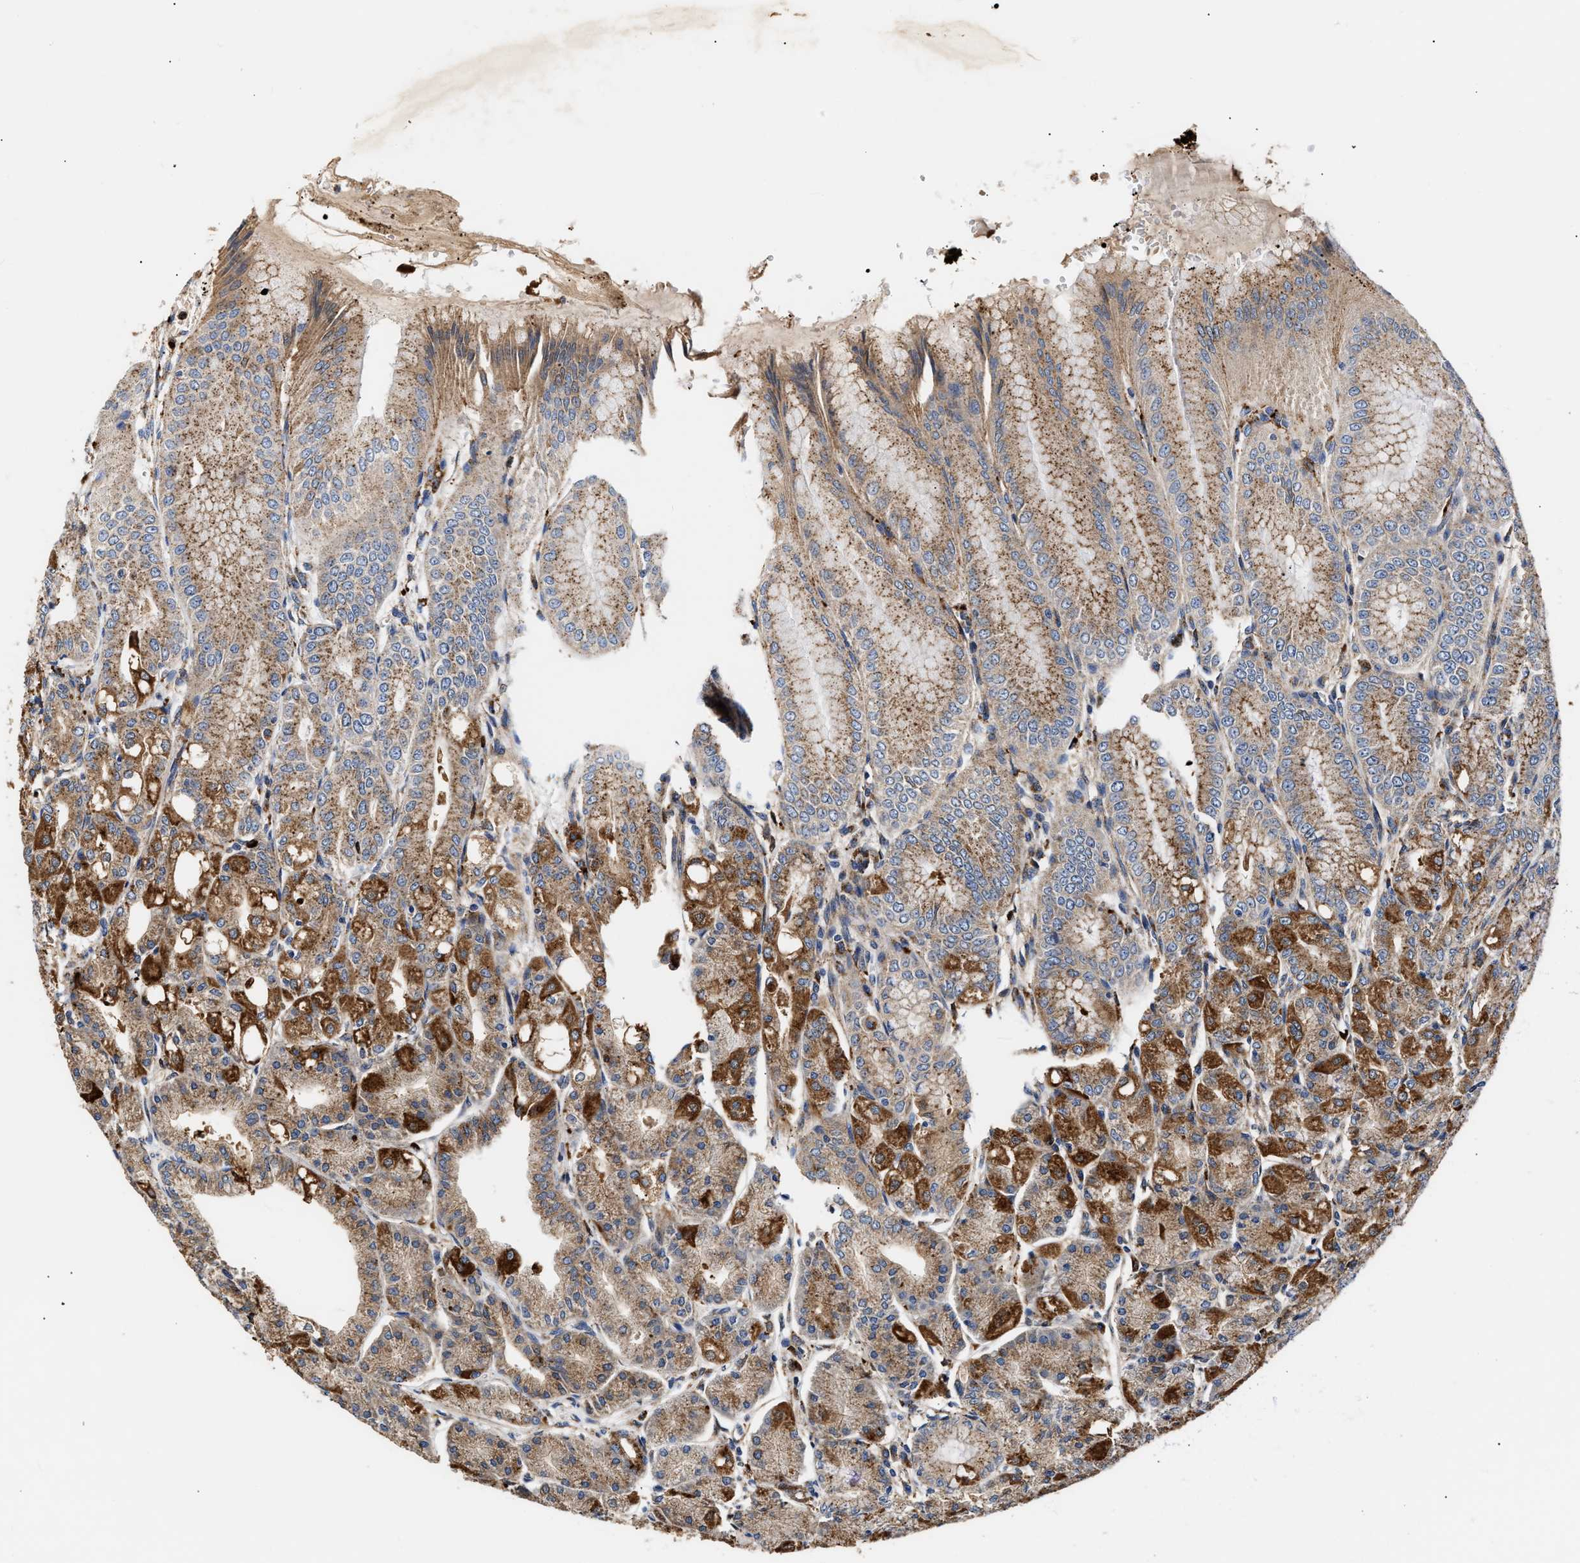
{"staining": {"intensity": "moderate", "quantity": ">75%", "location": "cytoplasmic/membranous"}, "tissue": "stomach", "cell_type": "Glandular cells", "image_type": "normal", "snomed": [{"axis": "morphology", "description": "Normal tissue, NOS"}, {"axis": "topography", "description": "Stomach, lower"}], "caption": "About >75% of glandular cells in benign human stomach exhibit moderate cytoplasmic/membranous protein expression as visualized by brown immunohistochemical staining.", "gene": "CCDC146", "patient": {"sex": "male", "age": 71}}